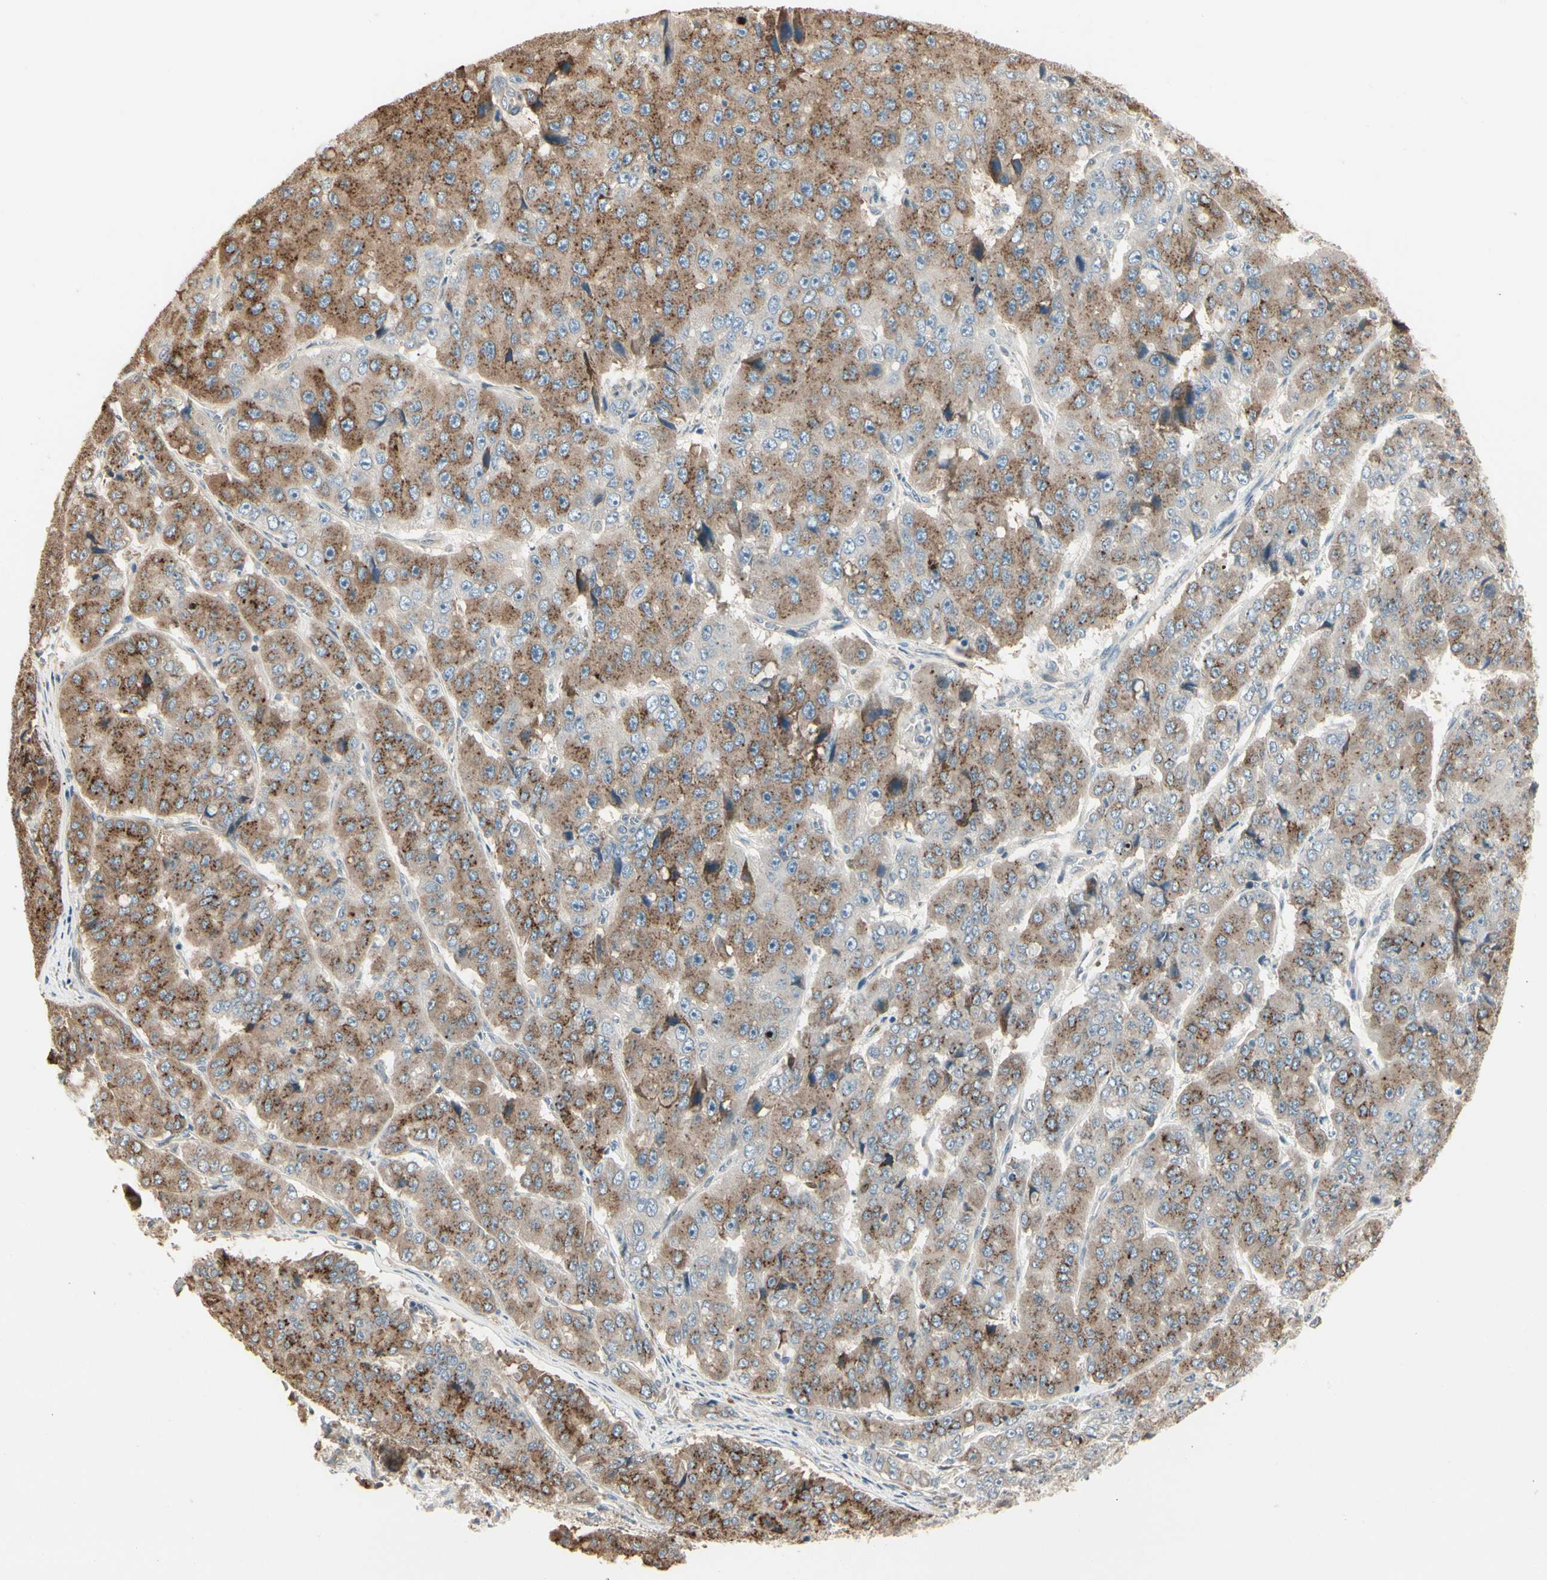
{"staining": {"intensity": "moderate", "quantity": ">75%", "location": "cytoplasmic/membranous"}, "tissue": "pancreatic cancer", "cell_type": "Tumor cells", "image_type": "cancer", "snomed": [{"axis": "morphology", "description": "Adenocarcinoma, NOS"}, {"axis": "topography", "description": "Pancreas"}], "caption": "A photomicrograph of human pancreatic cancer (adenocarcinoma) stained for a protein shows moderate cytoplasmic/membranous brown staining in tumor cells.", "gene": "NUCB2", "patient": {"sex": "male", "age": 50}}